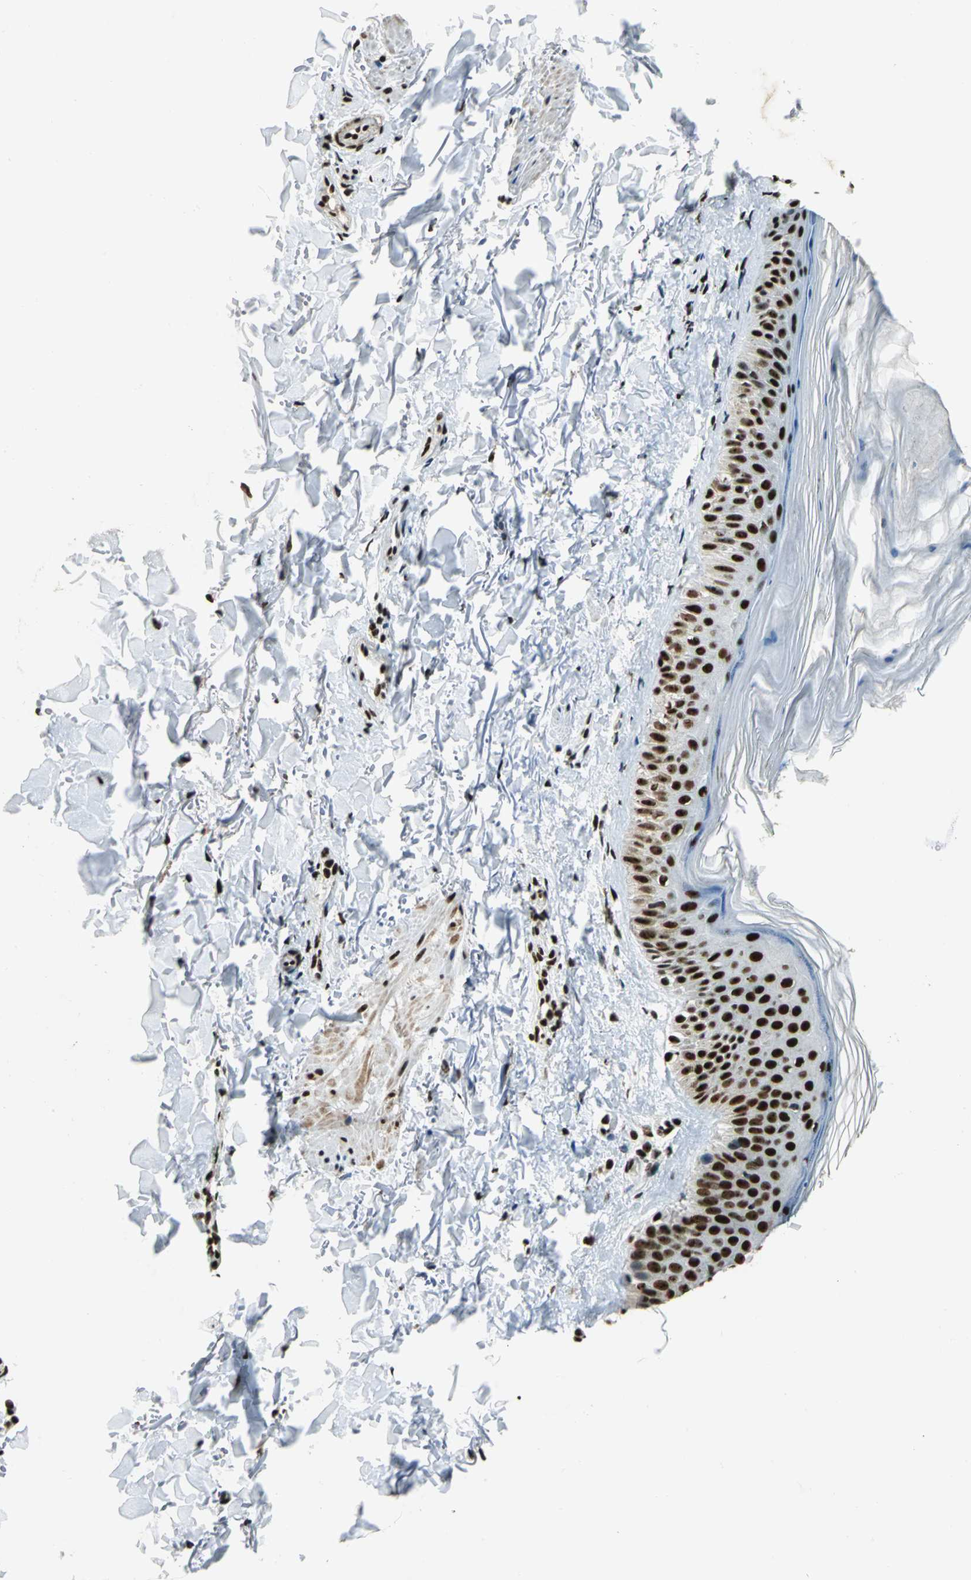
{"staining": {"intensity": "strong", "quantity": ">75%", "location": "nuclear"}, "tissue": "skin", "cell_type": "Fibroblasts", "image_type": "normal", "snomed": [{"axis": "morphology", "description": "Normal tissue, NOS"}, {"axis": "topography", "description": "Skin"}], "caption": "Benign skin exhibits strong nuclear staining in approximately >75% of fibroblasts, visualized by immunohistochemistry. (IHC, brightfield microscopy, high magnification).", "gene": "UBTF", "patient": {"sex": "male", "age": 71}}